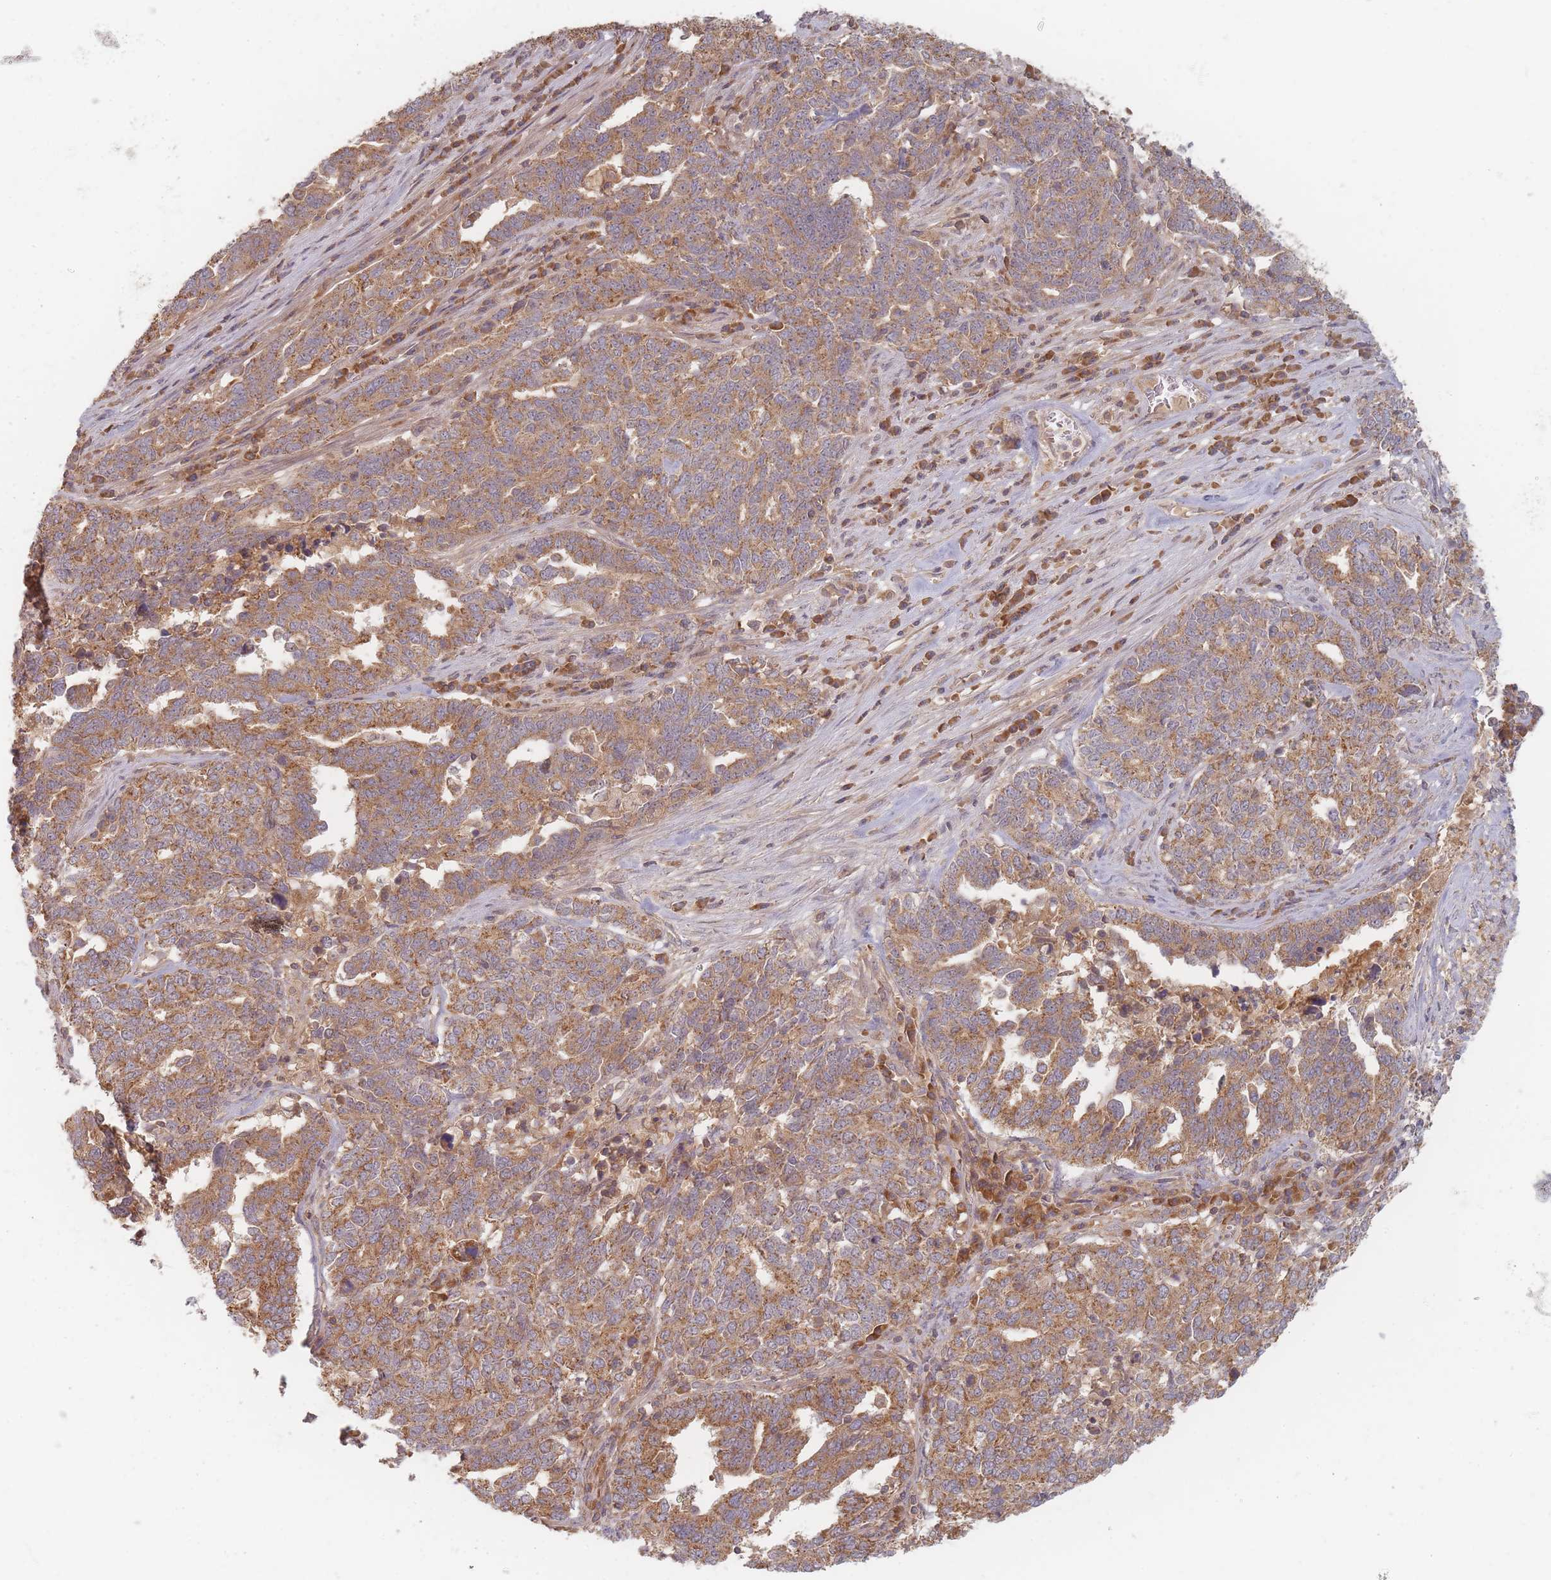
{"staining": {"intensity": "moderate", "quantity": ">75%", "location": "cytoplasmic/membranous"}, "tissue": "ovarian cancer", "cell_type": "Tumor cells", "image_type": "cancer", "snomed": [{"axis": "morphology", "description": "Carcinoma, endometroid"}, {"axis": "topography", "description": "Ovary"}], "caption": "Moderate cytoplasmic/membranous expression for a protein is present in about >75% of tumor cells of ovarian cancer using IHC.", "gene": "SLC35F3", "patient": {"sex": "female", "age": 62}}